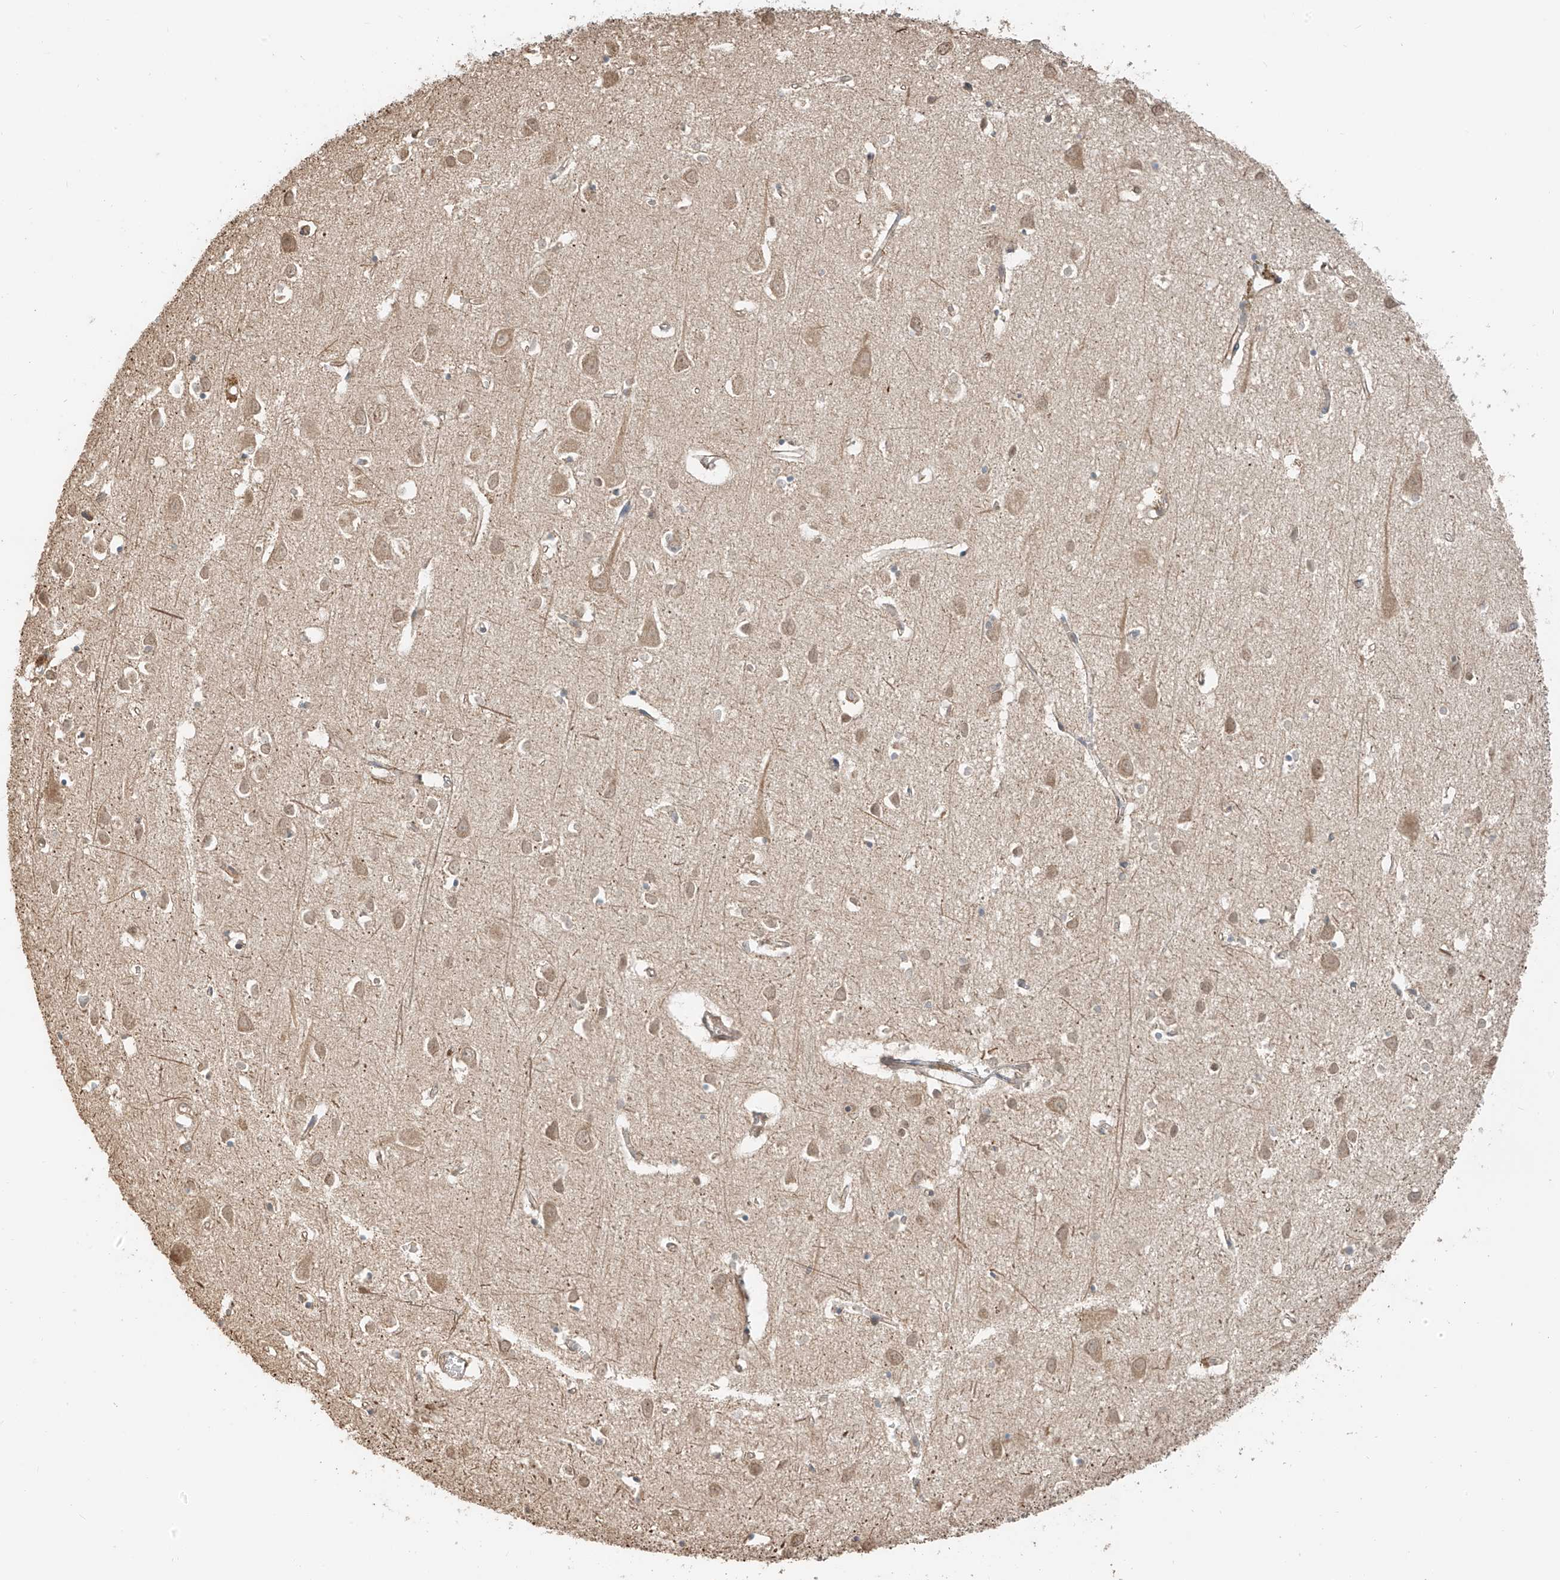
{"staining": {"intensity": "weak", "quantity": ">75%", "location": "cytoplasmic/membranous"}, "tissue": "cerebral cortex", "cell_type": "Endothelial cells", "image_type": "normal", "snomed": [{"axis": "morphology", "description": "Normal tissue, NOS"}, {"axis": "topography", "description": "Cerebral cortex"}], "caption": "This image displays immunohistochemistry (IHC) staining of normal cerebral cortex, with low weak cytoplasmic/membranous expression in approximately >75% of endothelial cells.", "gene": "ANKZF1", "patient": {"sex": "female", "age": 64}}